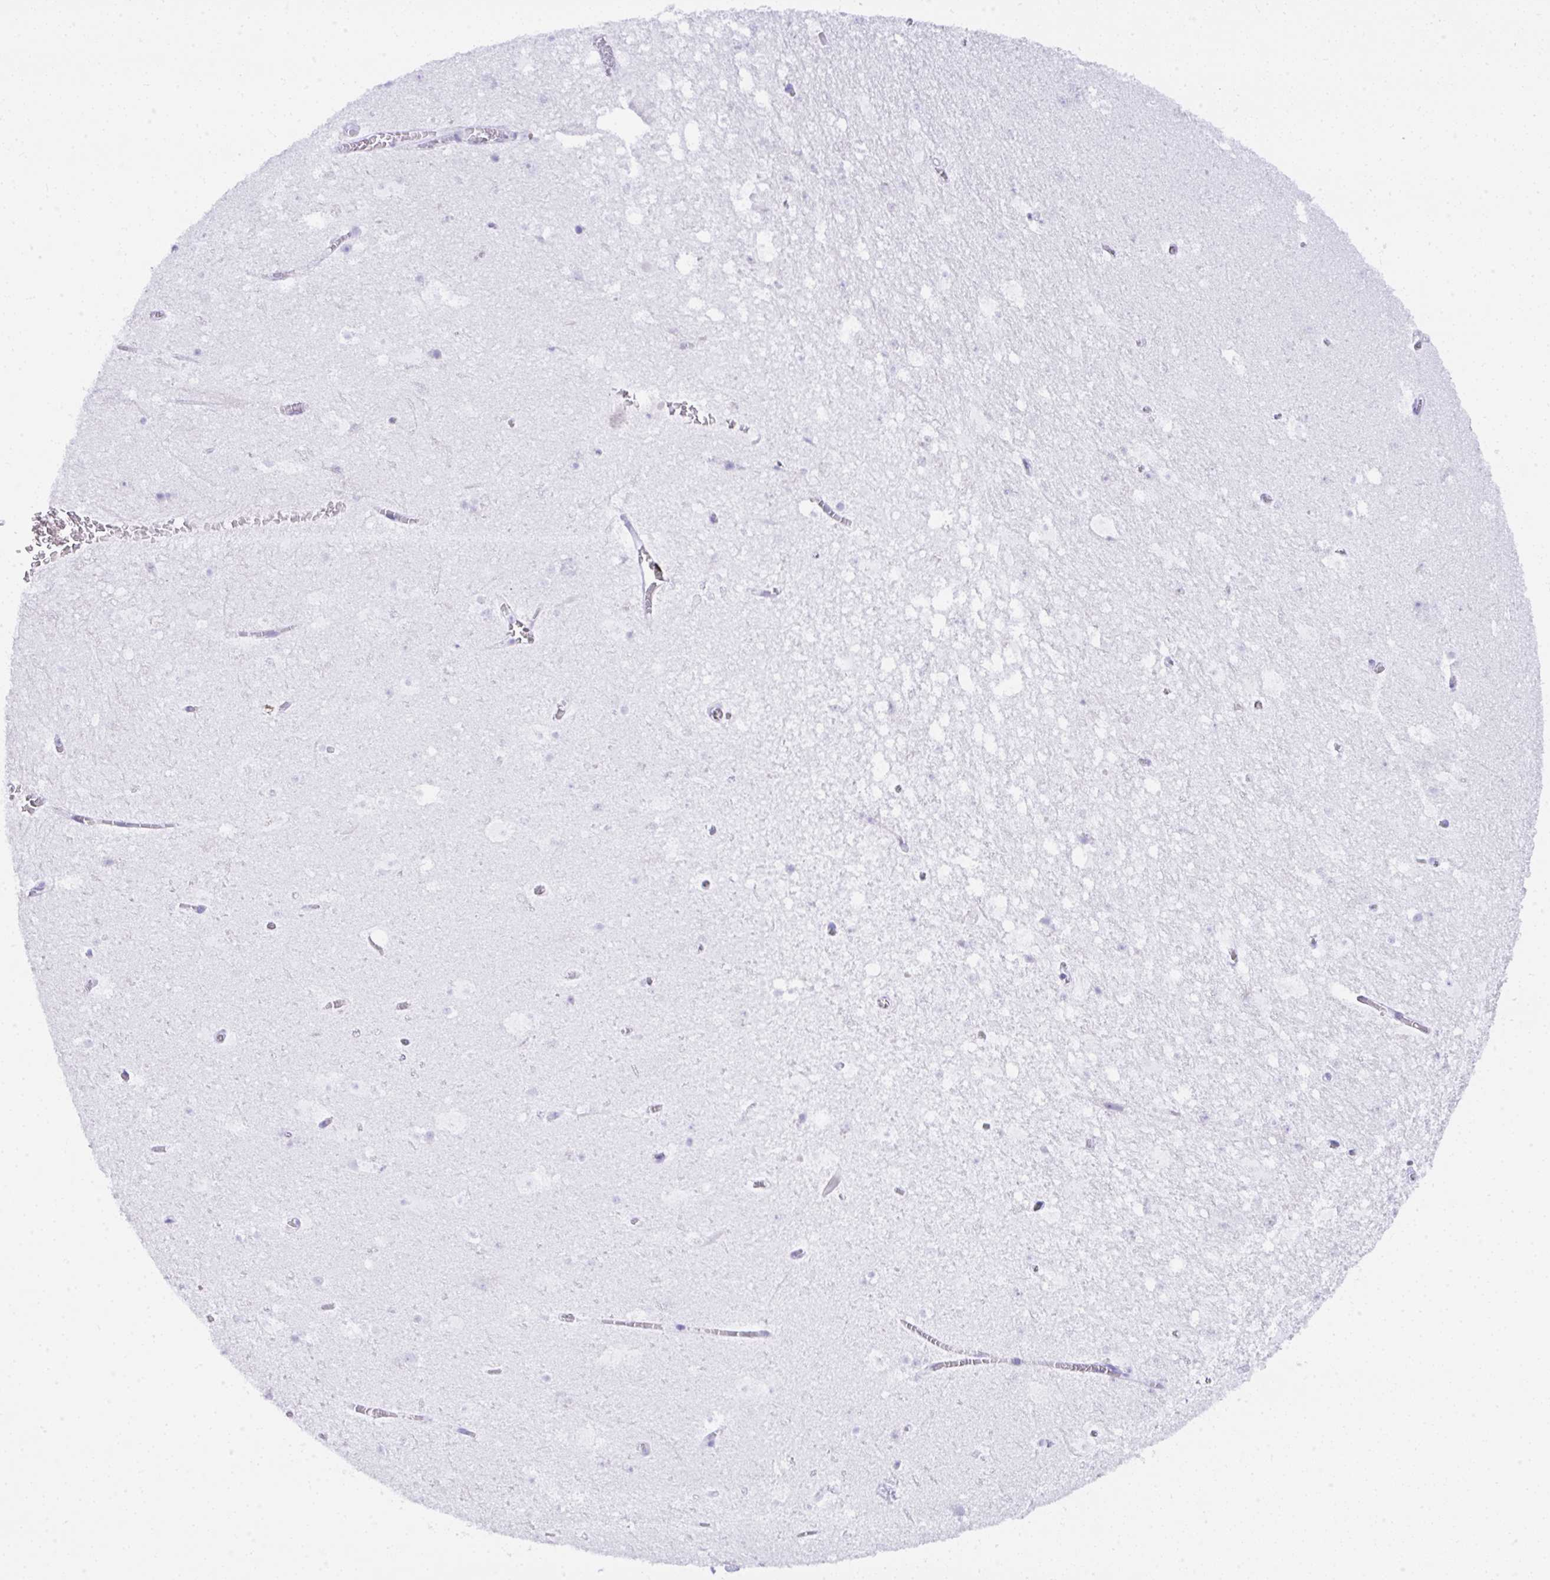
{"staining": {"intensity": "negative", "quantity": "none", "location": "none"}, "tissue": "hippocampus", "cell_type": "Glial cells", "image_type": "normal", "snomed": [{"axis": "morphology", "description": "Normal tissue, NOS"}, {"axis": "topography", "description": "Hippocampus"}], "caption": "IHC micrograph of benign hippocampus: human hippocampus stained with DAB reveals no significant protein expression in glial cells.", "gene": "SEL1L2", "patient": {"sex": "female", "age": 42}}